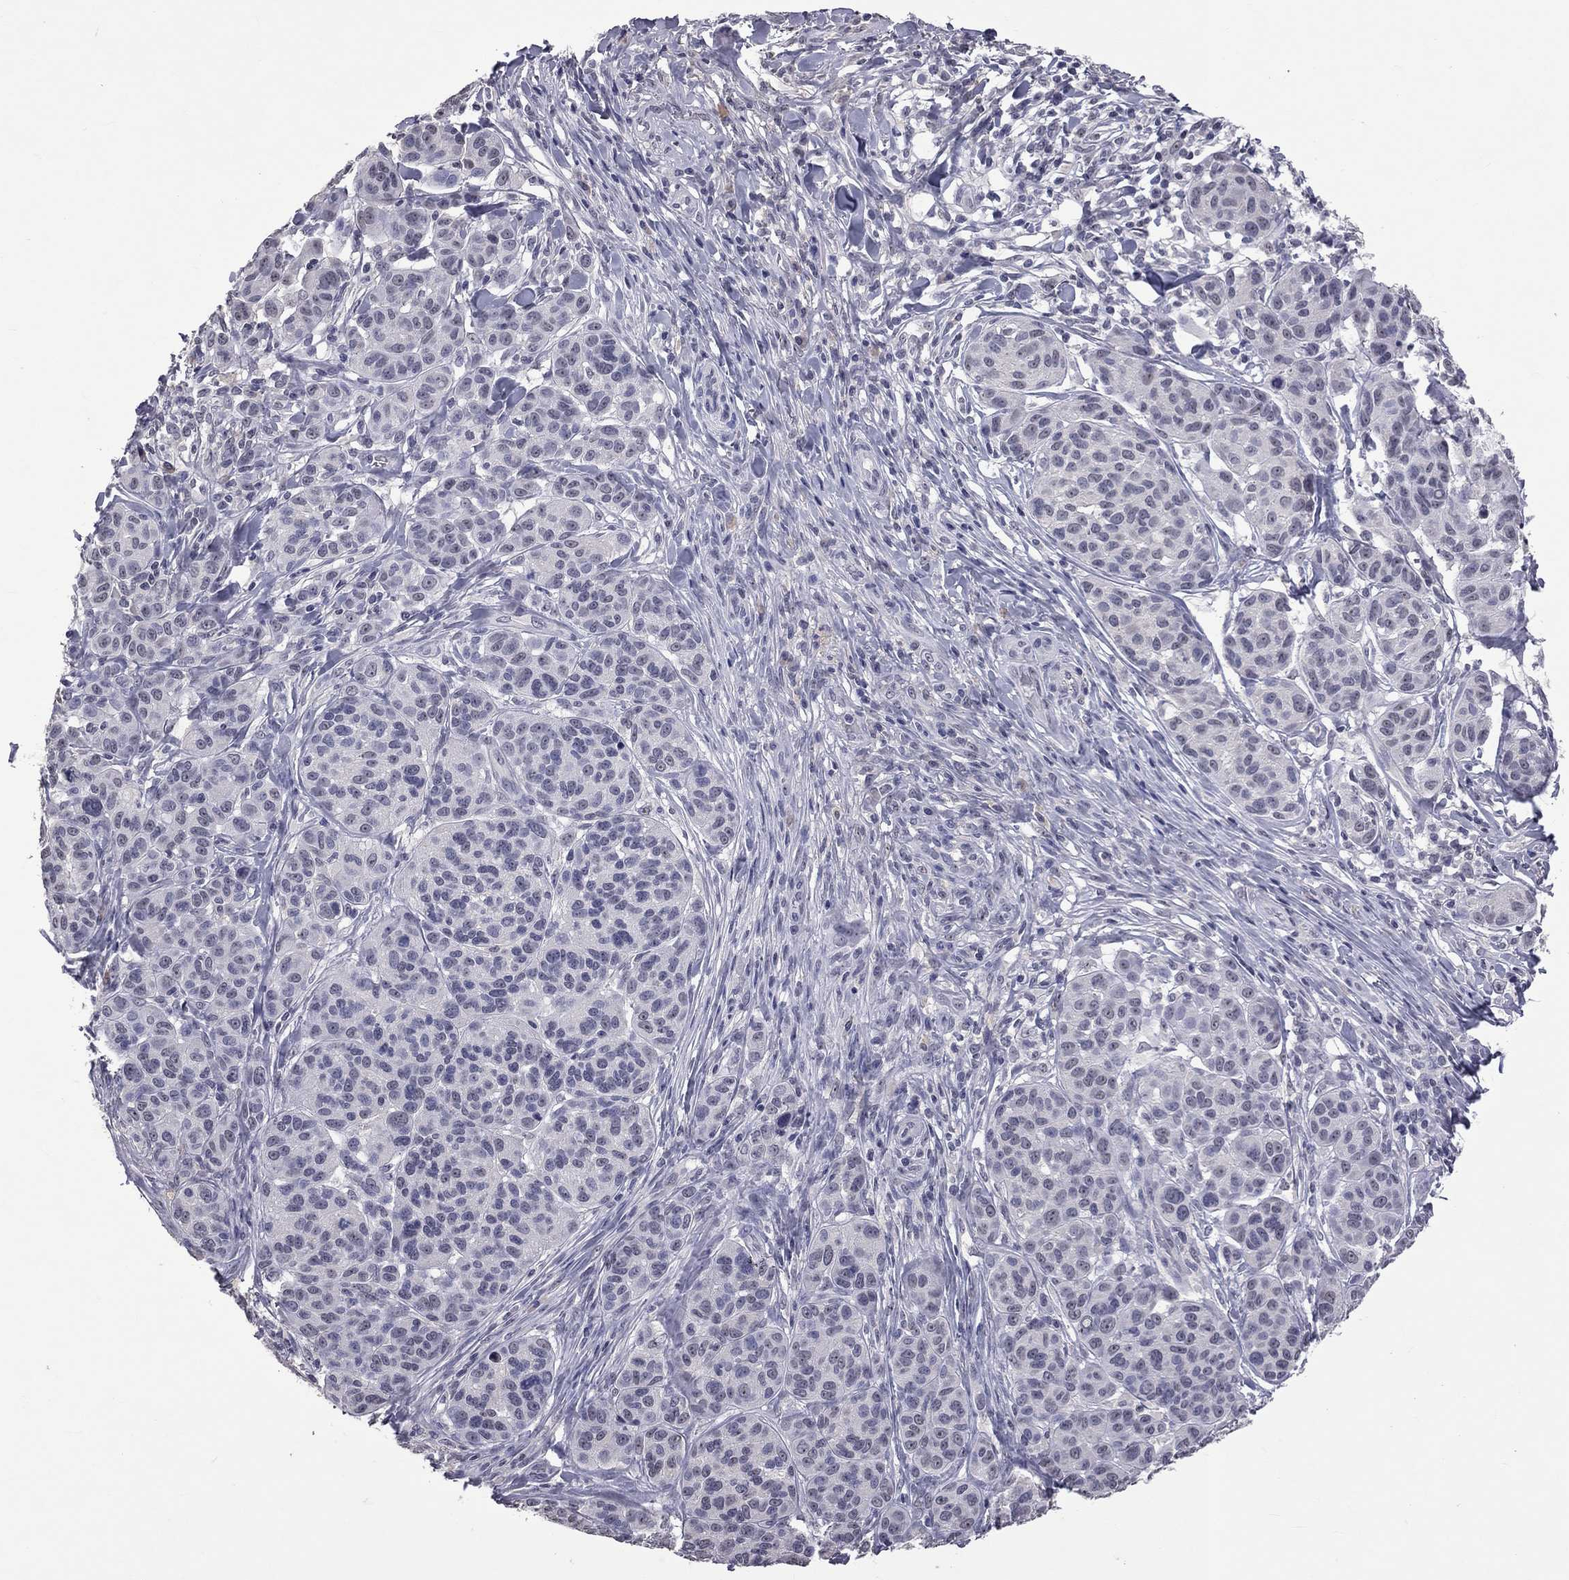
{"staining": {"intensity": "negative", "quantity": "none", "location": "none"}, "tissue": "melanoma", "cell_type": "Tumor cells", "image_type": "cancer", "snomed": [{"axis": "morphology", "description": "Malignant melanoma, NOS"}, {"axis": "topography", "description": "Skin"}], "caption": "This is an immunohistochemistry histopathology image of human melanoma. There is no positivity in tumor cells.", "gene": "DSG4", "patient": {"sex": "male", "age": 79}}